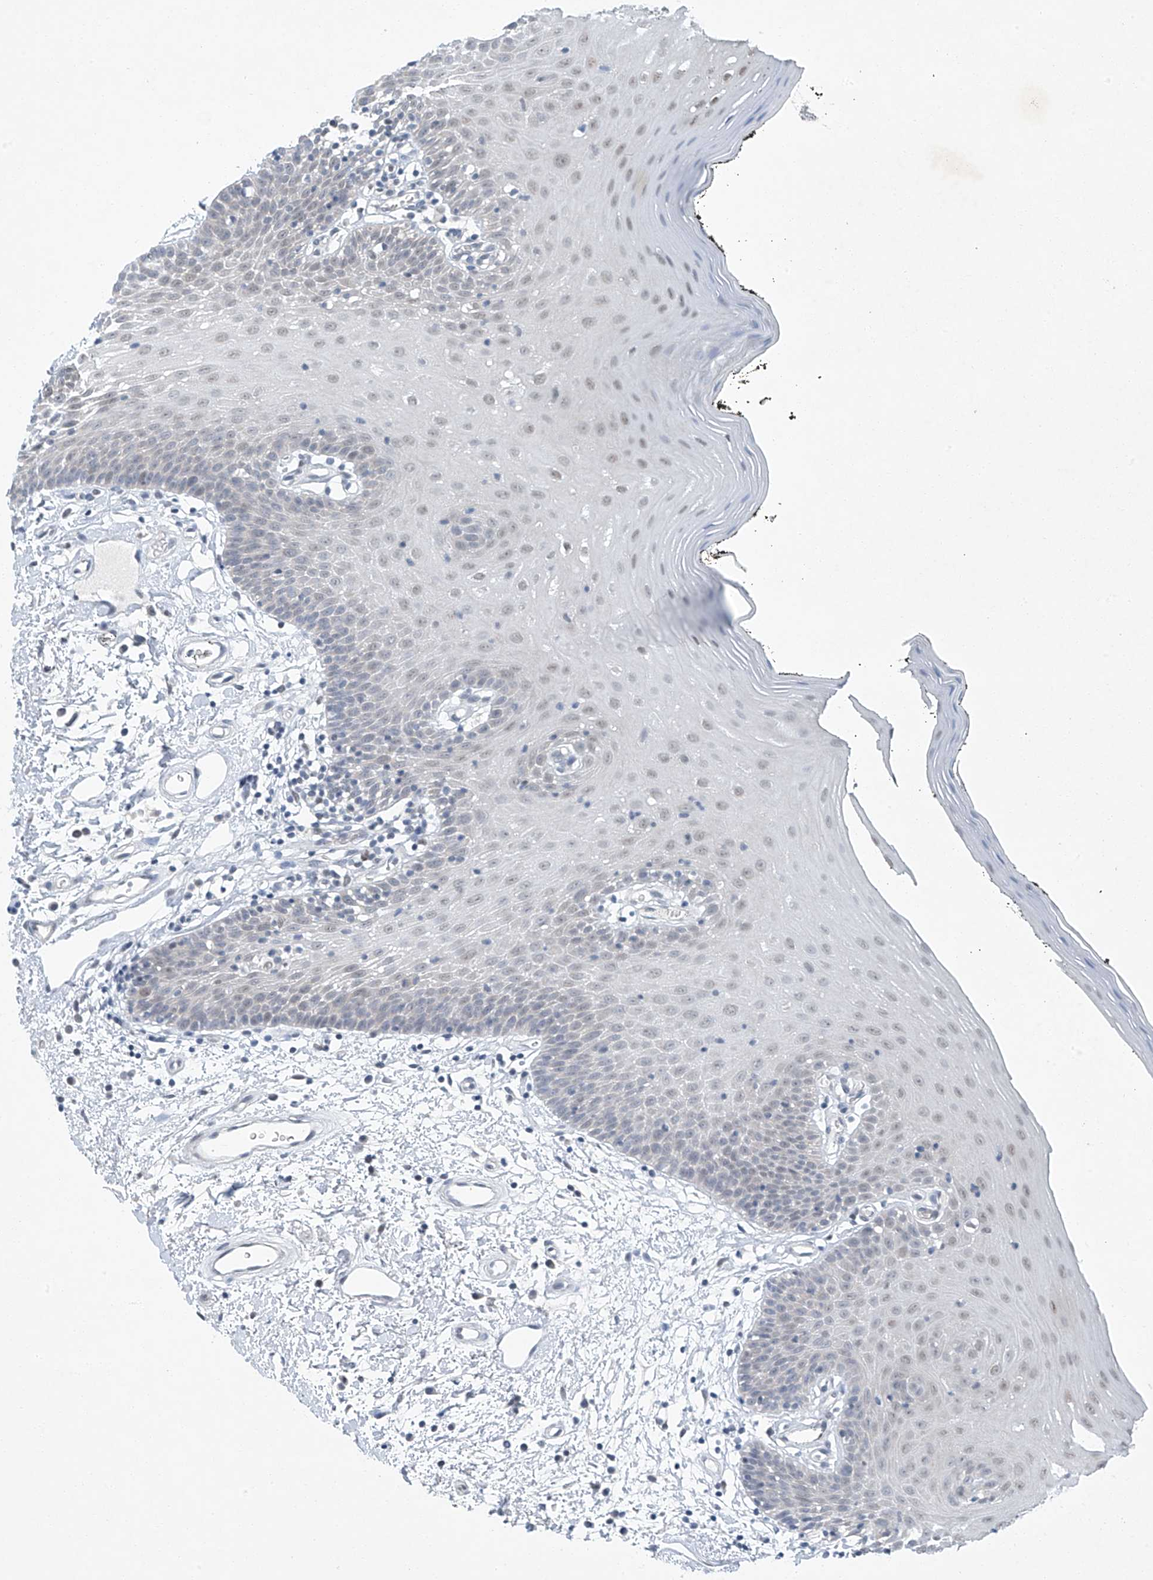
{"staining": {"intensity": "moderate", "quantity": "25%-75%", "location": "nuclear"}, "tissue": "oral mucosa", "cell_type": "Squamous epithelial cells", "image_type": "normal", "snomed": [{"axis": "morphology", "description": "Normal tissue, NOS"}, {"axis": "topography", "description": "Oral tissue"}], "caption": "Squamous epithelial cells demonstrate medium levels of moderate nuclear expression in about 25%-75% of cells in benign oral mucosa. (Brightfield microscopy of DAB IHC at high magnification).", "gene": "TAF8", "patient": {"sex": "male", "age": 74}}